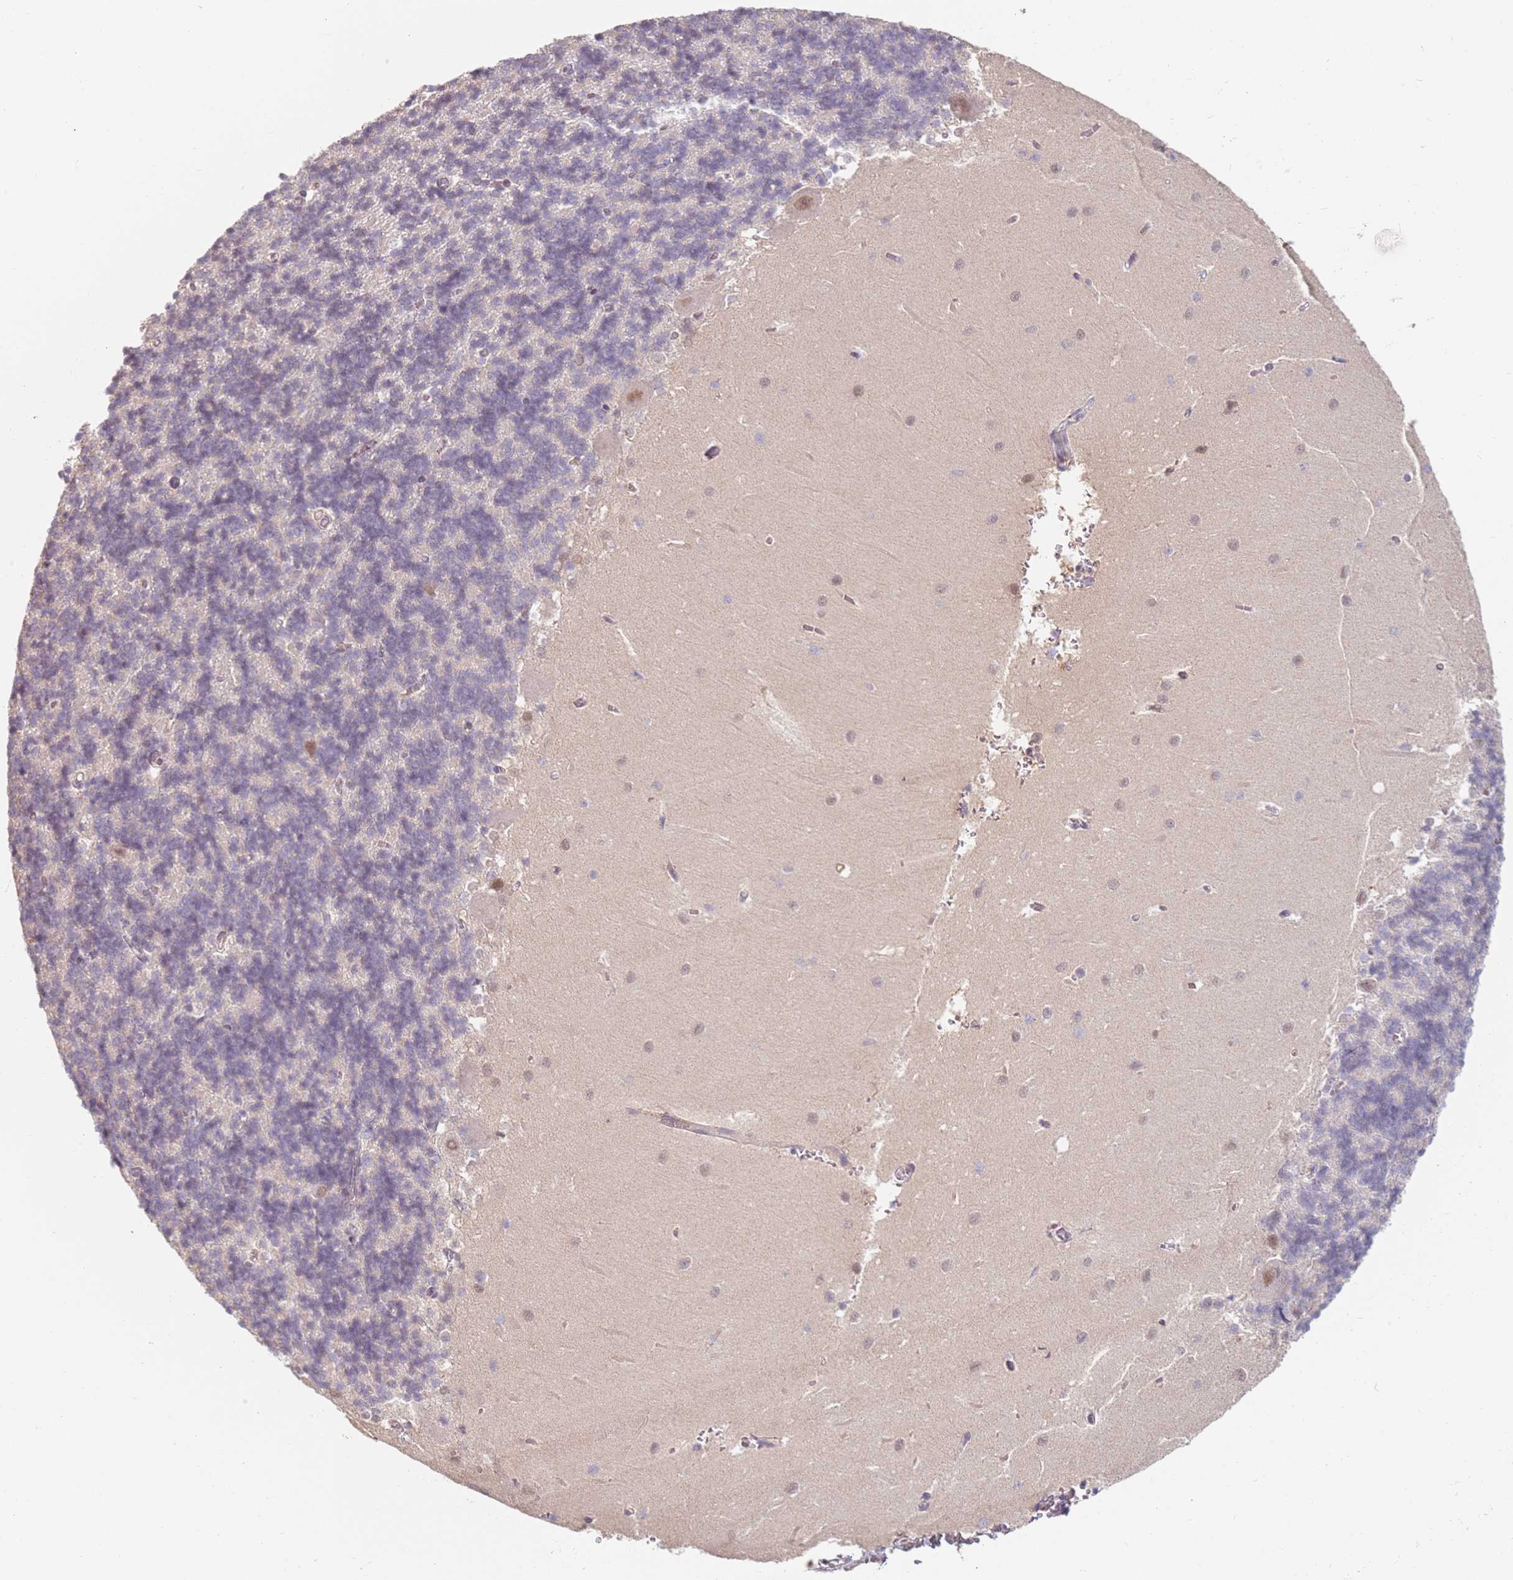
{"staining": {"intensity": "negative", "quantity": "none", "location": "none"}, "tissue": "cerebellum", "cell_type": "Cells in granular layer", "image_type": "normal", "snomed": [{"axis": "morphology", "description": "Normal tissue, NOS"}, {"axis": "topography", "description": "Cerebellum"}], "caption": "This is a histopathology image of immunohistochemistry (IHC) staining of normal cerebellum, which shows no expression in cells in granular layer.", "gene": "WDR93", "patient": {"sex": "male", "age": 37}}